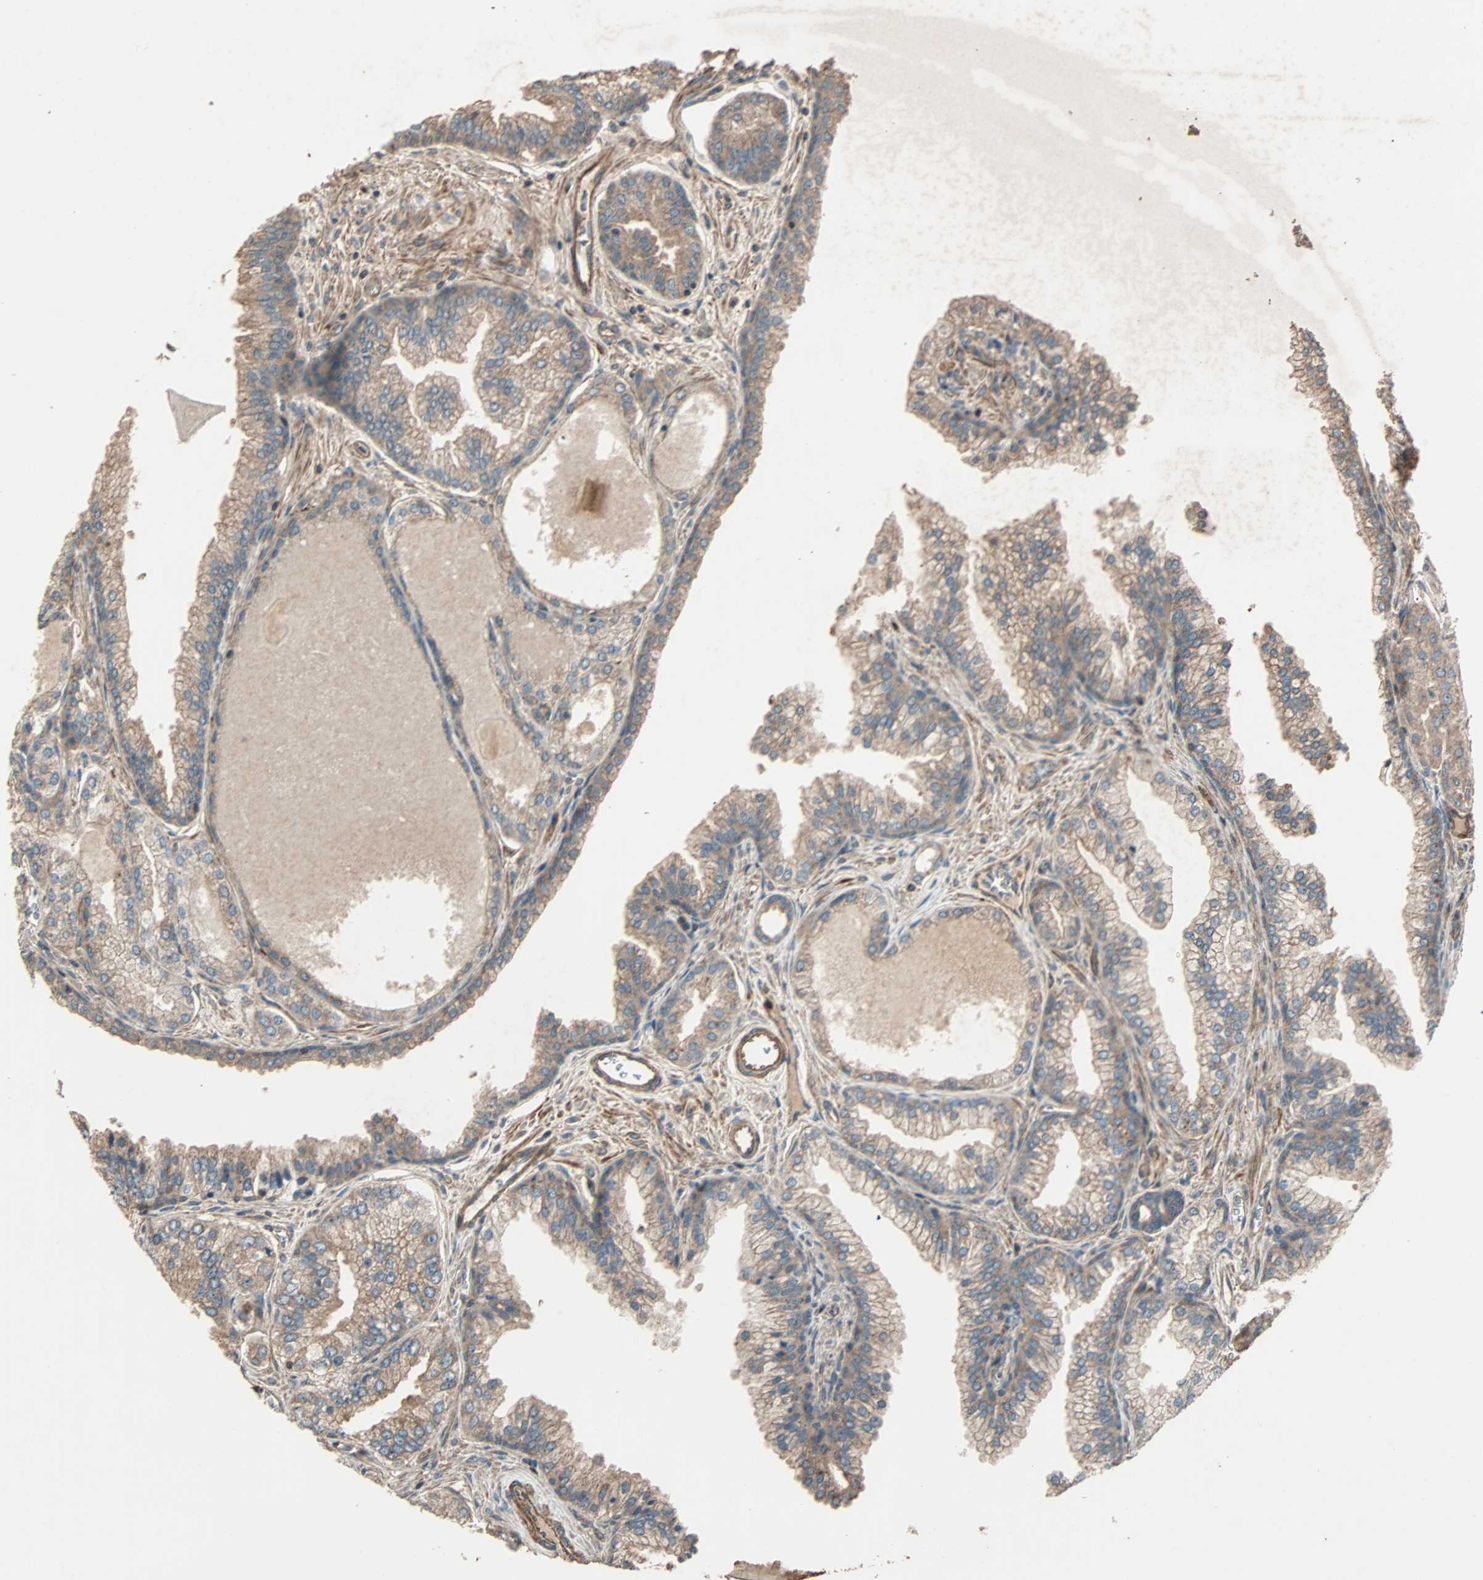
{"staining": {"intensity": "weak", "quantity": ">75%", "location": "cytoplasmic/membranous"}, "tissue": "prostate cancer", "cell_type": "Tumor cells", "image_type": "cancer", "snomed": [{"axis": "morphology", "description": "Adenocarcinoma, Low grade"}, {"axis": "topography", "description": "Prostate"}], "caption": "Immunohistochemistry micrograph of human adenocarcinoma (low-grade) (prostate) stained for a protein (brown), which demonstrates low levels of weak cytoplasmic/membranous staining in about >75% of tumor cells.", "gene": "GCK", "patient": {"sex": "male", "age": 59}}